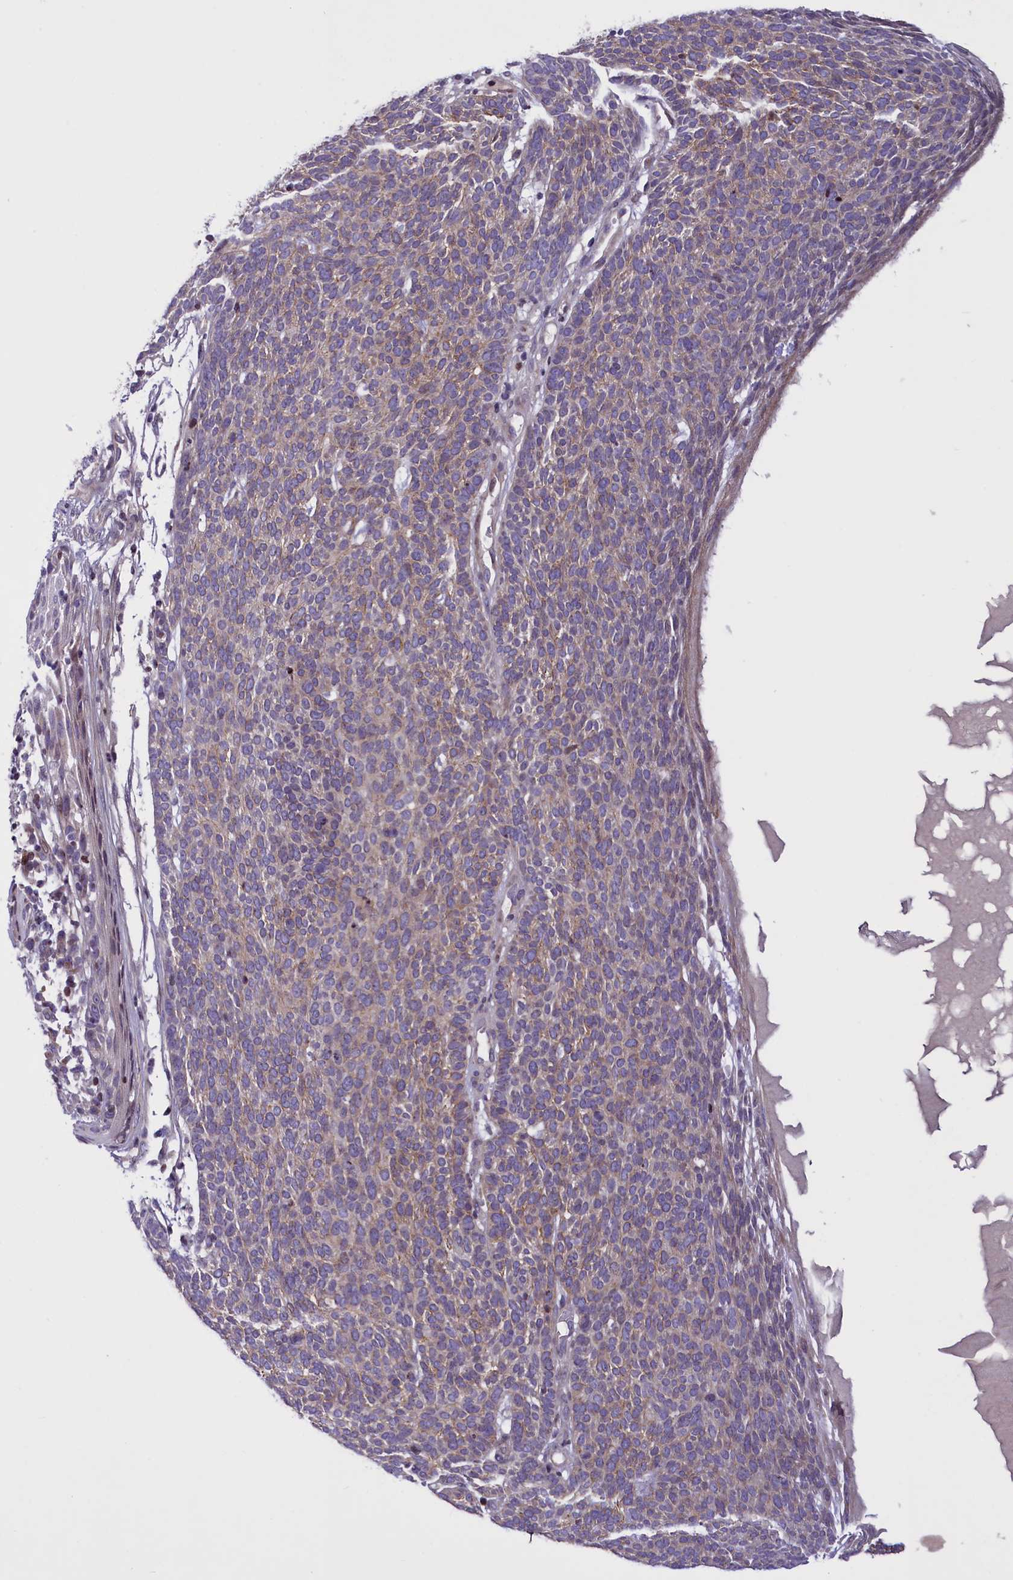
{"staining": {"intensity": "weak", "quantity": "25%-75%", "location": "cytoplasmic/membranous"}, "tissue": "skin cancer", "cell_type": "Tumor cells", "image_type": "cancer", "snomed": [{"axis": "morphology", "description": "Squamous cell carcinoma, NOS"}, {"axis": "topography", "description": "Skin"}], "caption": "Skin cancer (squamous cell carcinoma) stained with a protein marker exhibits weak staining in tumor cells.", "gene": "MAN2C1", "patient": {"sex": "female", "age": 90}}